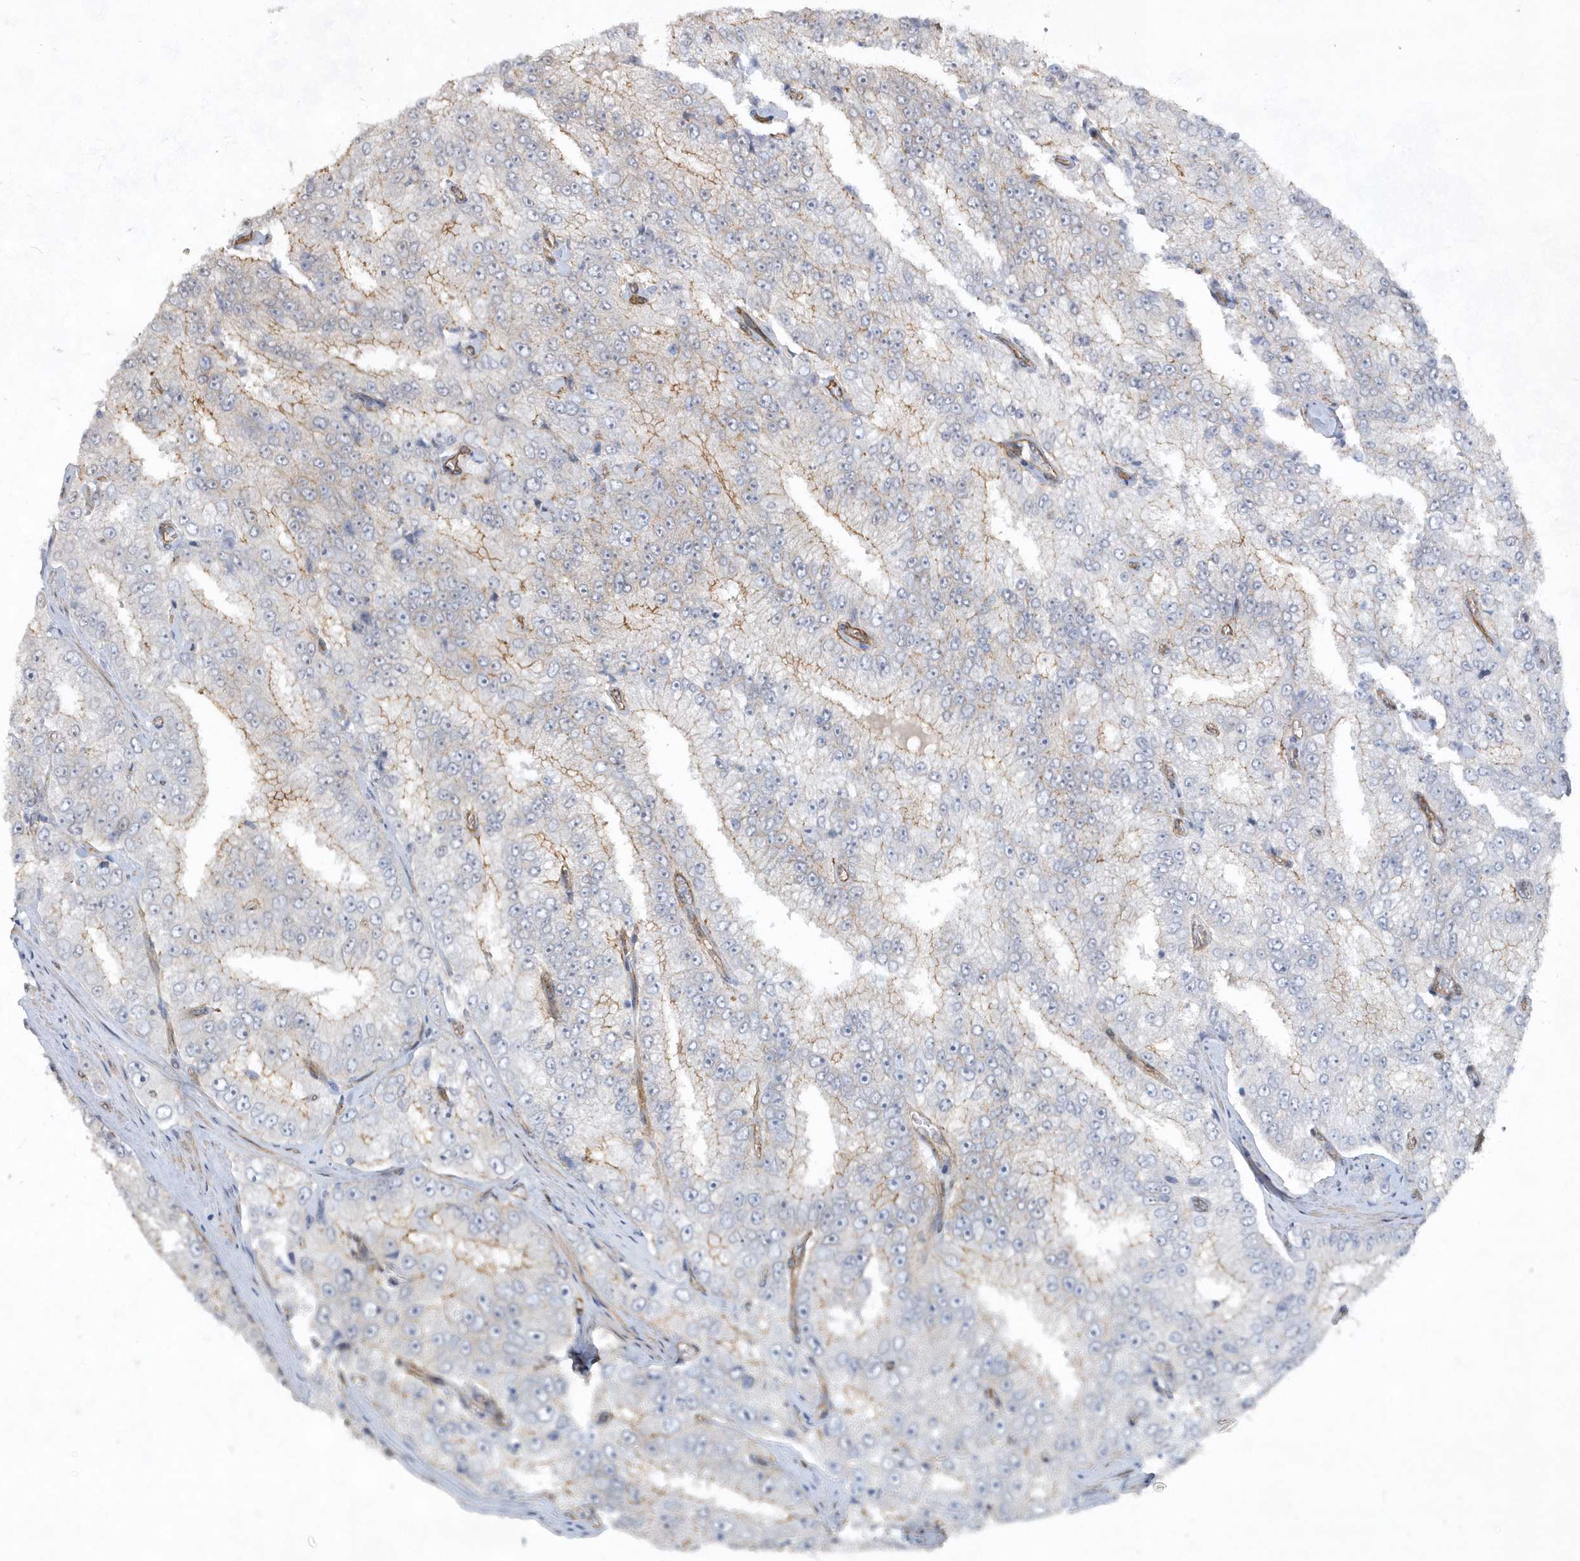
{"staining": {"intensity": "moderate", "quantity": "25%-75%", "location": "cytoplasmic/membranous"}, "tissue": "prostate cancer", "cell_type": "Tumor cells", "image_type": "cancer", "snomed": [{"axis": "morphology", "description": "Adenocarcinoma, High grade"}, {"axis": "topography", "description": "Prostate"}], "caption": "Immunohistochemical staining of human prostate cancer (high-grade adenocarcinoma) exhibits medium levels of moderate cytoplasmic/membranous expression in about 25%-75% of tumor cells.", "gene": "RAI14", "patient": {"sex": "male", "age": 58}}